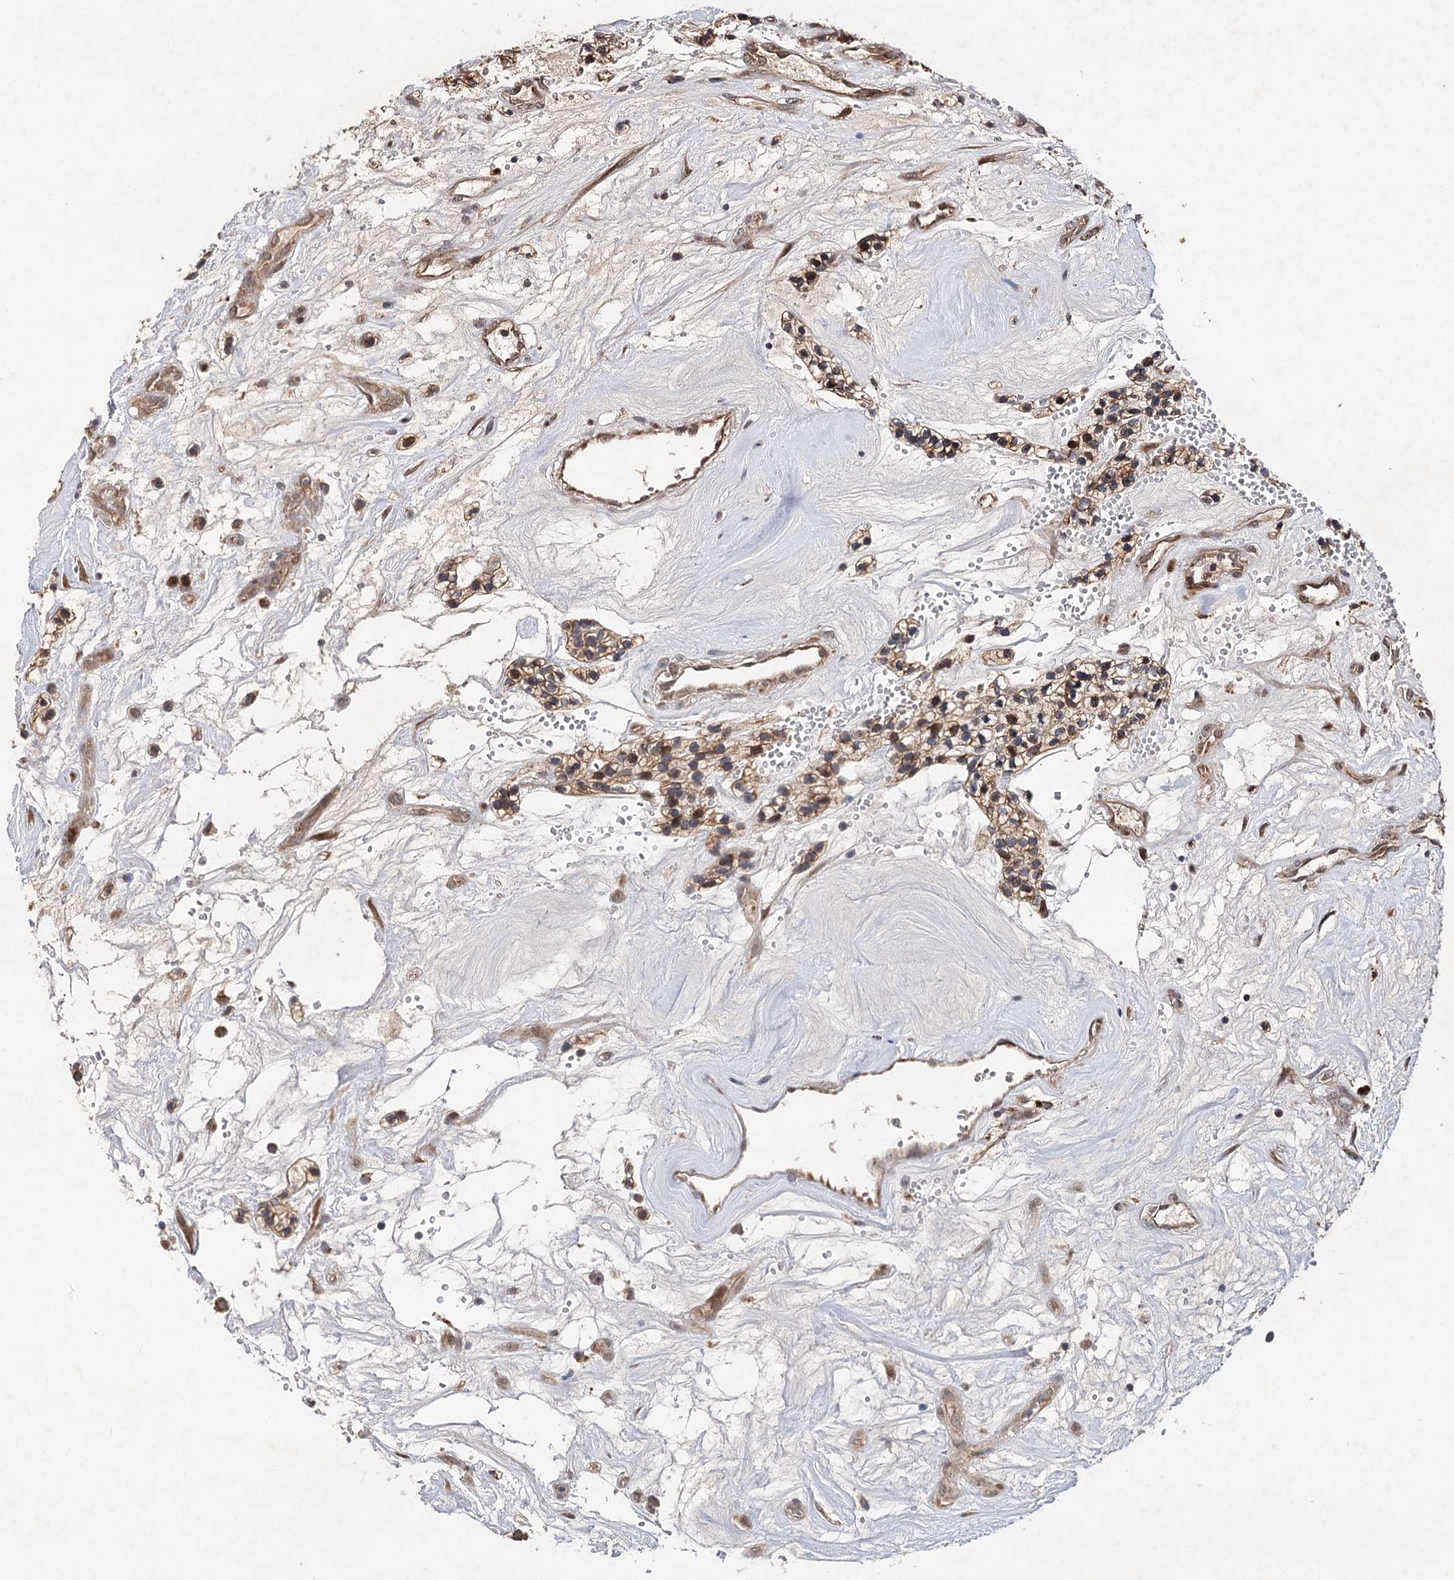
{"staining": {"intensity": "moderate", "quantity": ">75%", "location": "cytoplasmic/membranous"}, "tissue": "renal cancer", "cell_type": "Tumor cells", "image_type": "cancer", "snomed": [{"axis": "morphology", "description": "Adenocarcinoma, NOS"}, {"axis": "topography", "description": "Kidney"}], "caption": "Immunohistochemical staining of human adenocarcinoma (renal) shows medium levels of moderate cytoplasmic/membranous protein staining in approximately >75% of tumor cells.", "gene": "FBXW8", "patient": {"sex": "female", "age": 57}}